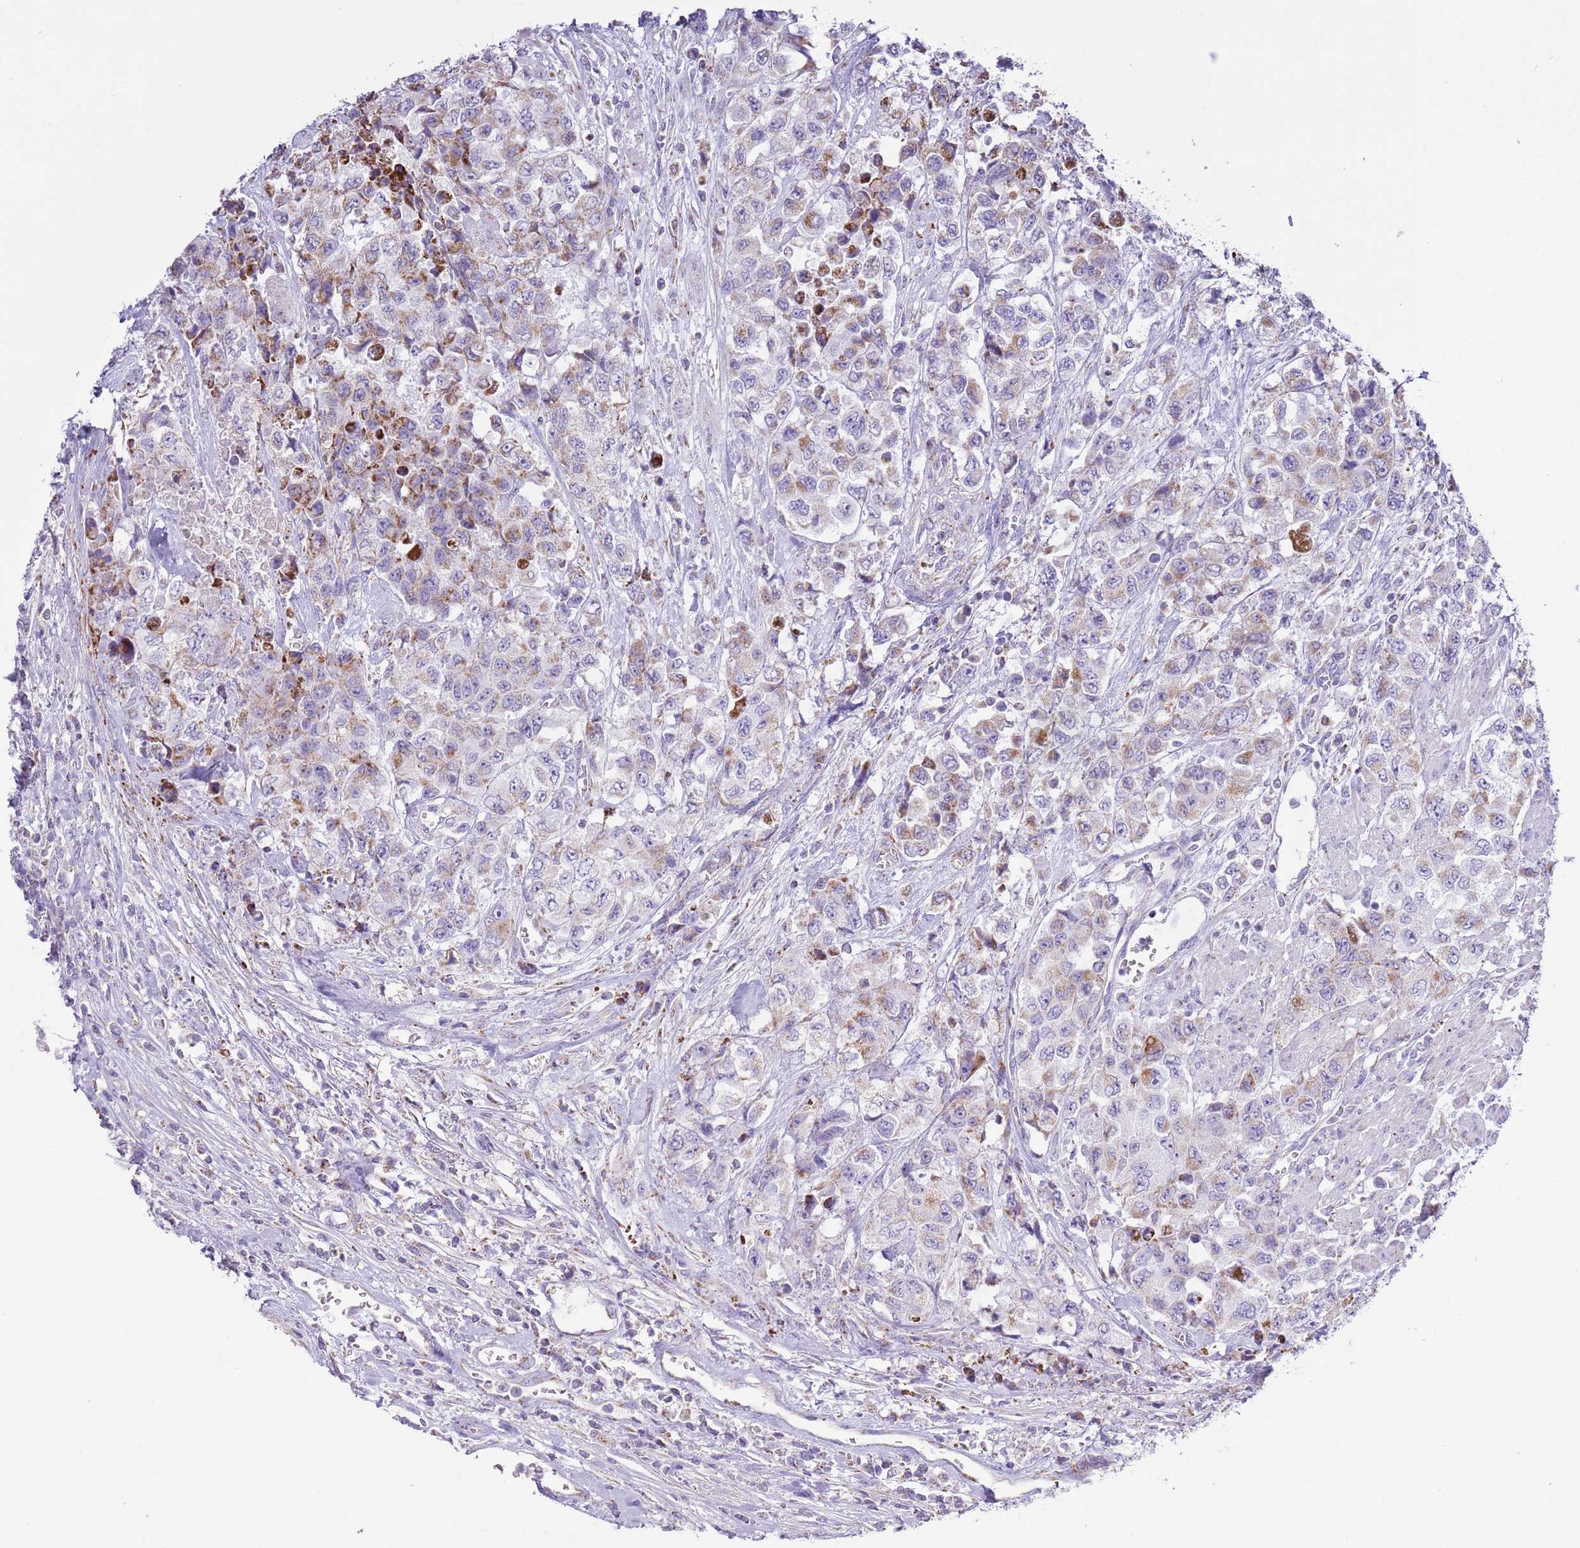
{"staining": {"intensity": "strong", "quantity": "<25%", "location": "cytoplasmic/membranous"}, "tissue": "urothelial cancer", "cell_type": "Tumor cells", "image_type": "cancer", "snomed": [{"axis": "morphology", "description": "Urothelial carcinoma, High grade"}, {"axis": "topography", "description": "Urinary bladder"}], "caption": "Protein analysis of urothelial cancer tissue demonstrates strong cytoplasmic/membranous staining in approximately <25% of tumor cells.", "gene": "ATP6V1B1", "patient": {"sex": "female", "age": 78}}